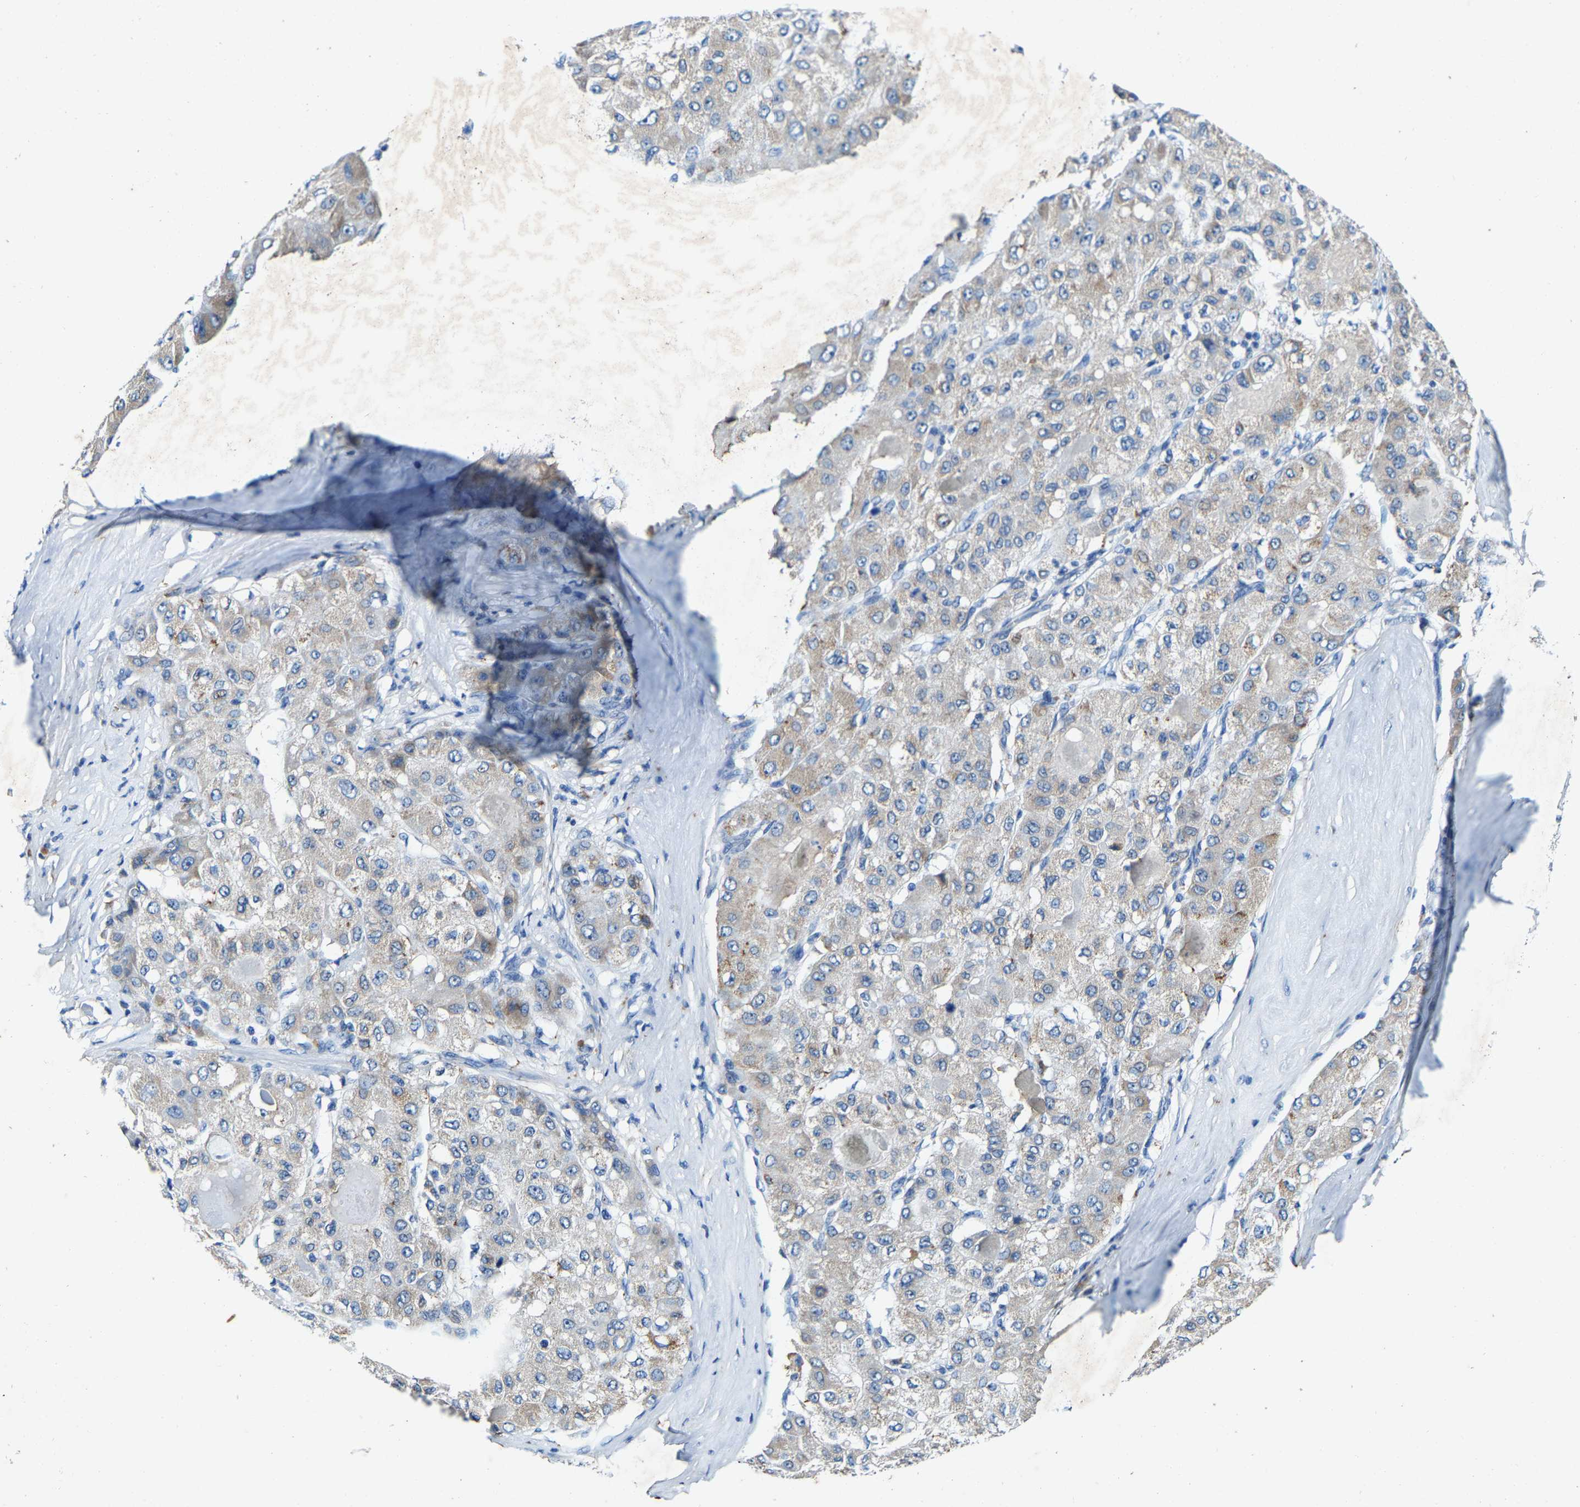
{"staining": {"intensity": "weak", "quantity": "<25%", "location": "cytoplasmic/membranous"}, "tissue": "liver cancer", "cell_type": "Tumor cells", "image_type": "cancer", "snomed": [{"axis": "morphology", "description": "Carcinoma, Hepatocellular, NOS"}, {"axis": "topography", "description": "Liver"}], "caption": "Tumor cells show no significant protein staining in liver cancer.", "gene": "SLC25A25", "patient": {"sex": "male", "age": 80}}